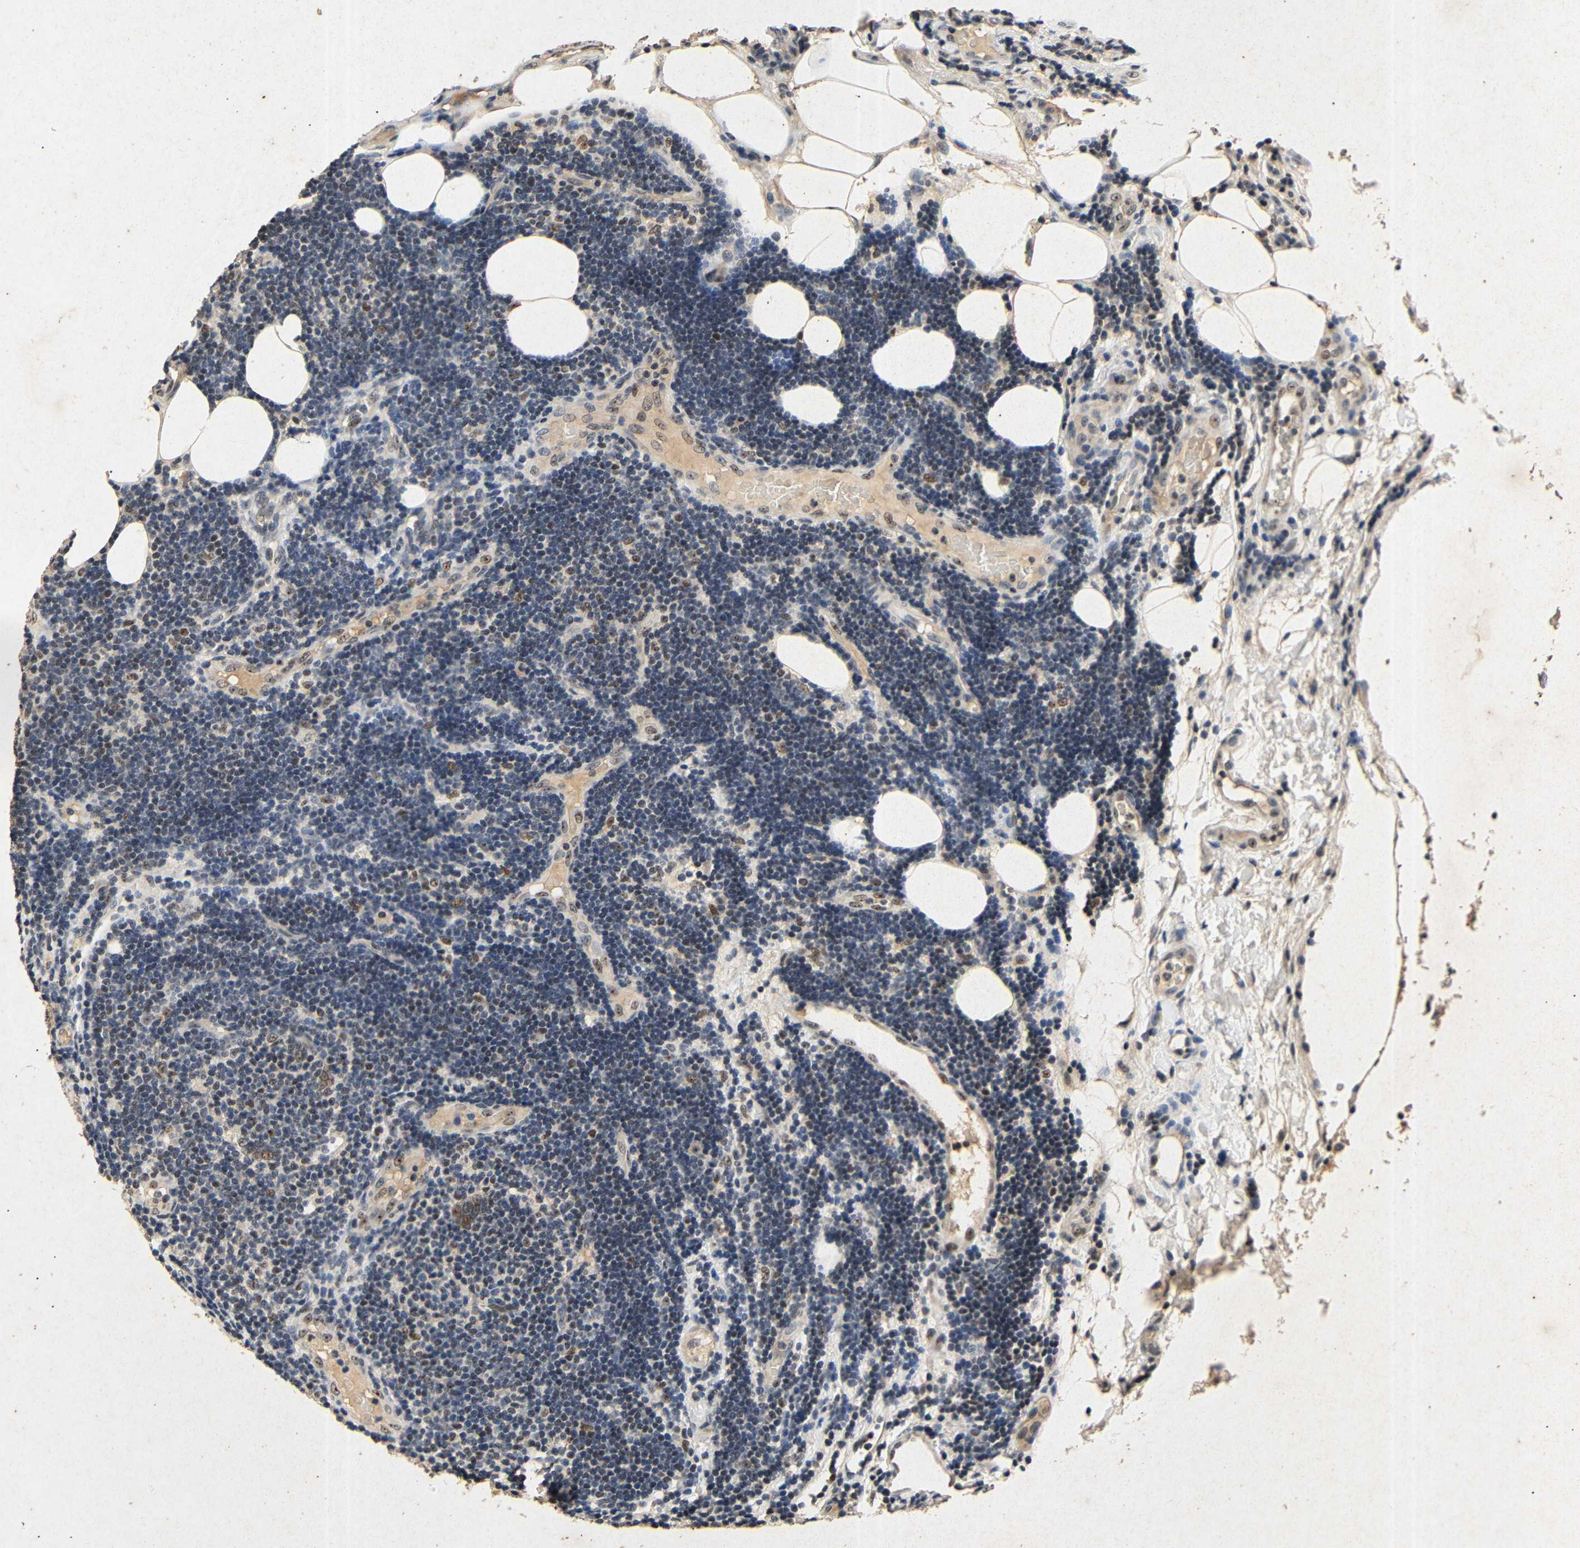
{"staining": {"intensity": "moderate", "quantity": "25%-75%", "location": "nuclear"}, "tissue": "lymphoma", "cell_type": "Tumor cells", "image_type": "cancer", "snomed": [{"axis": "morphology", "description": "Malignant lymphoma, non-Hodgkin's type, Low grade"}, {"axis": "topography", "description": "Lymph node"}], "caption": "A high-resolution image shows IHC staining of lymphoma, which shows moderate nuclear staining in approximately 25%-75% of tumor cells.", "gene": "PARN", "patient": {"sex": "male", "age": 83}}